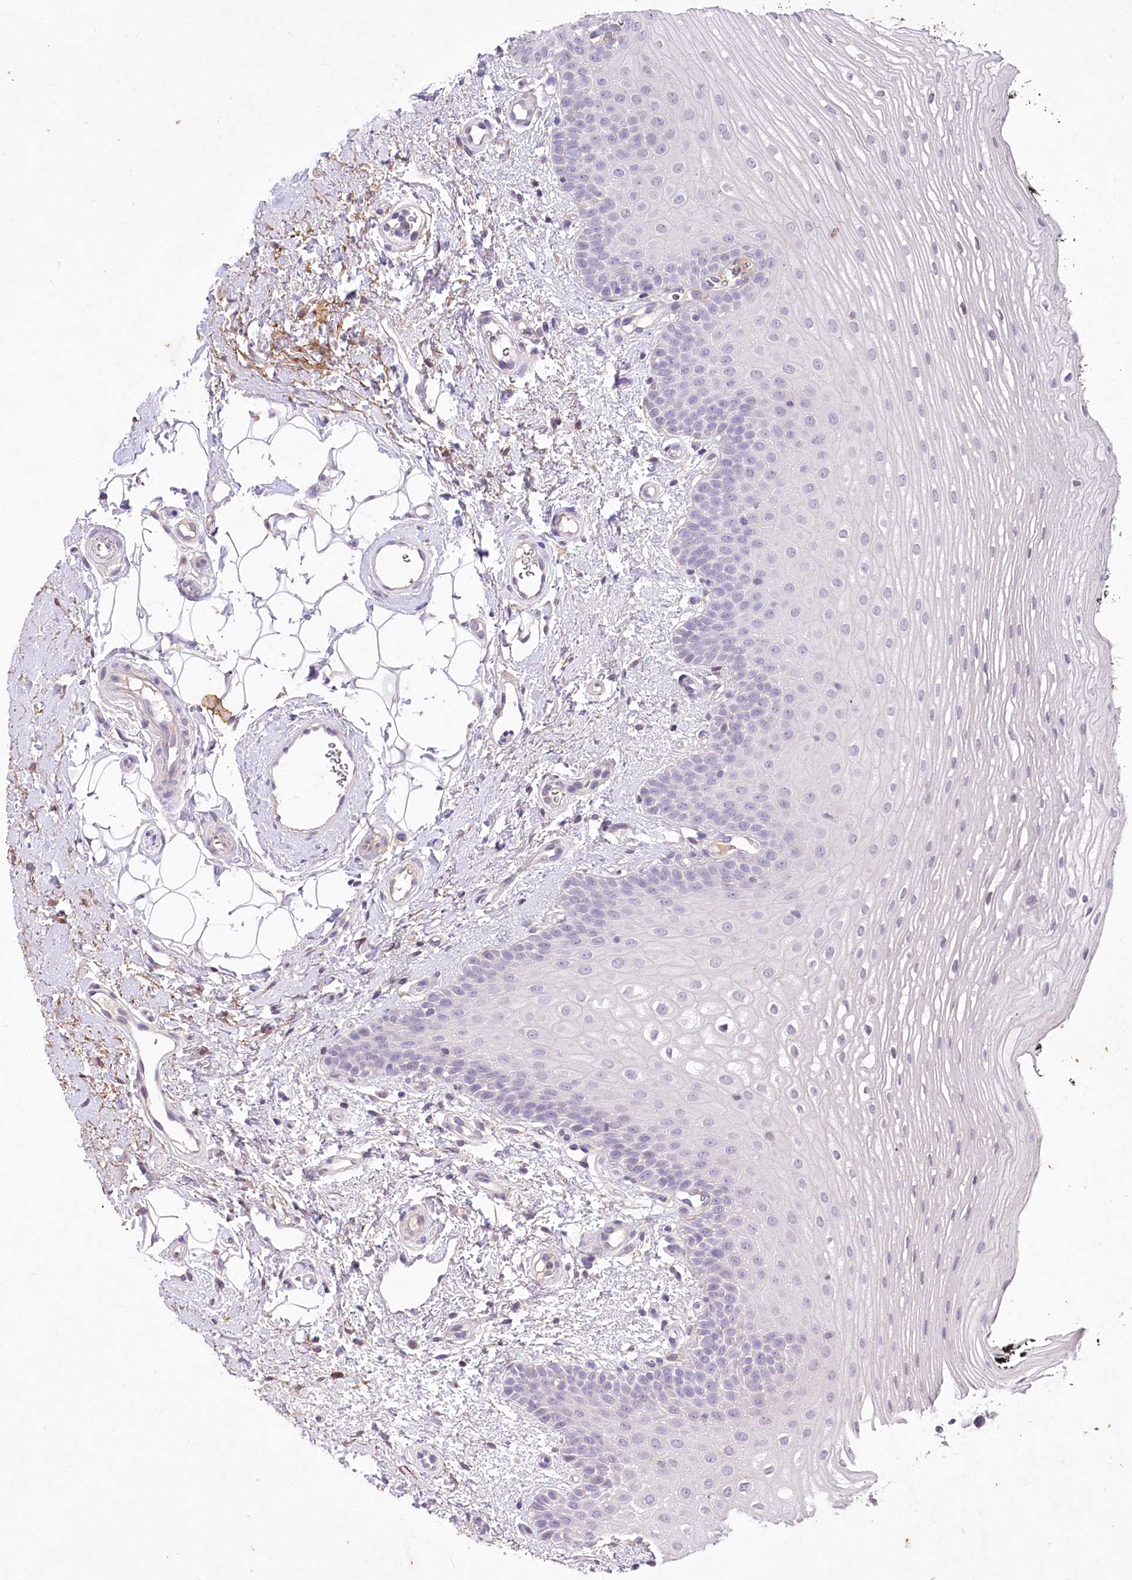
{"staining": {"intensity": "negative", "quantity": "none", "location": "none"}, "tissue": "oral mucosa", "cell_type": "Squamous epithelial cells", "image_type": "normal", "snomed": [{"axis": "morphology", "description": "No evidence of malignacy"}, {"axis": "topography", "description": "Oral tissue"}, {"axis": "topography", "description": "Head-Neck"}], "caption": "This photomicrograph is of normal oral mucosa stained with immunohistochemistry (IHC) to label a protein in brown with the nuclei are counter-stained blue. There is no staining in squamous epithelial cells.", "gene": "ENPP1", "patient": {"sex": "male", "age": 68}}